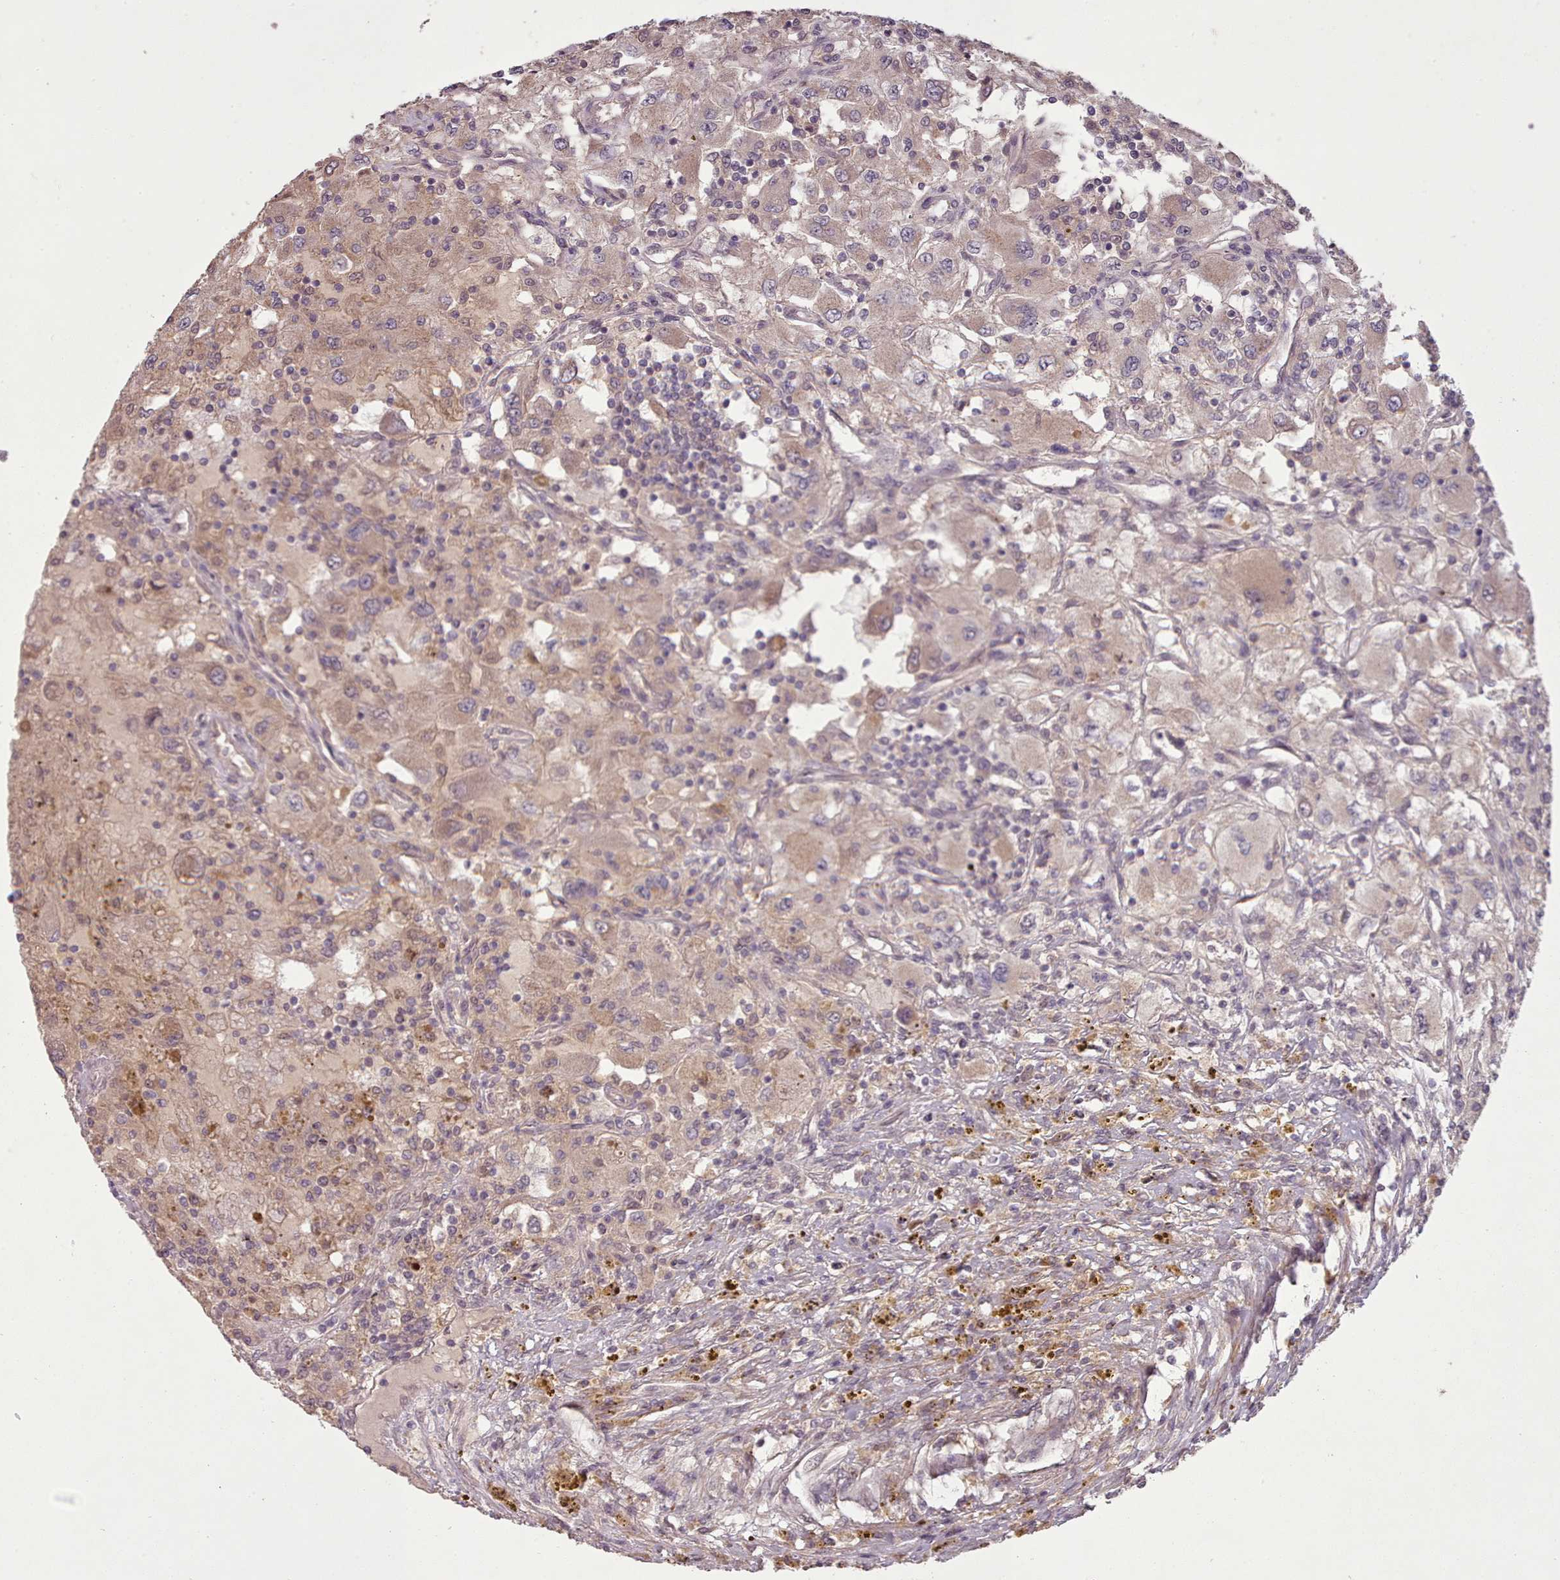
{"staining": {"intensity": "weak", "quantity": "<25%", "location": "cytoplasmic/membranous,nuclear"}, "tissue": "renal cancer", "cell_type": "Tumor cells", "image_type": "cancer", "snomed": [{"axis": "morphology", "description": "Adenocarcinoma, NOS"}, {"axis": "topography", "description": "Kidney"}], "caption": "This is a image of immunohistochemistry staining of adenocarcinoma (renal), which shows no staining in tumor cells. (IHC, brightfield microscopy, high magnification).", "gene": "CDC6", "patient": {"sex": "female", "age": 67}}